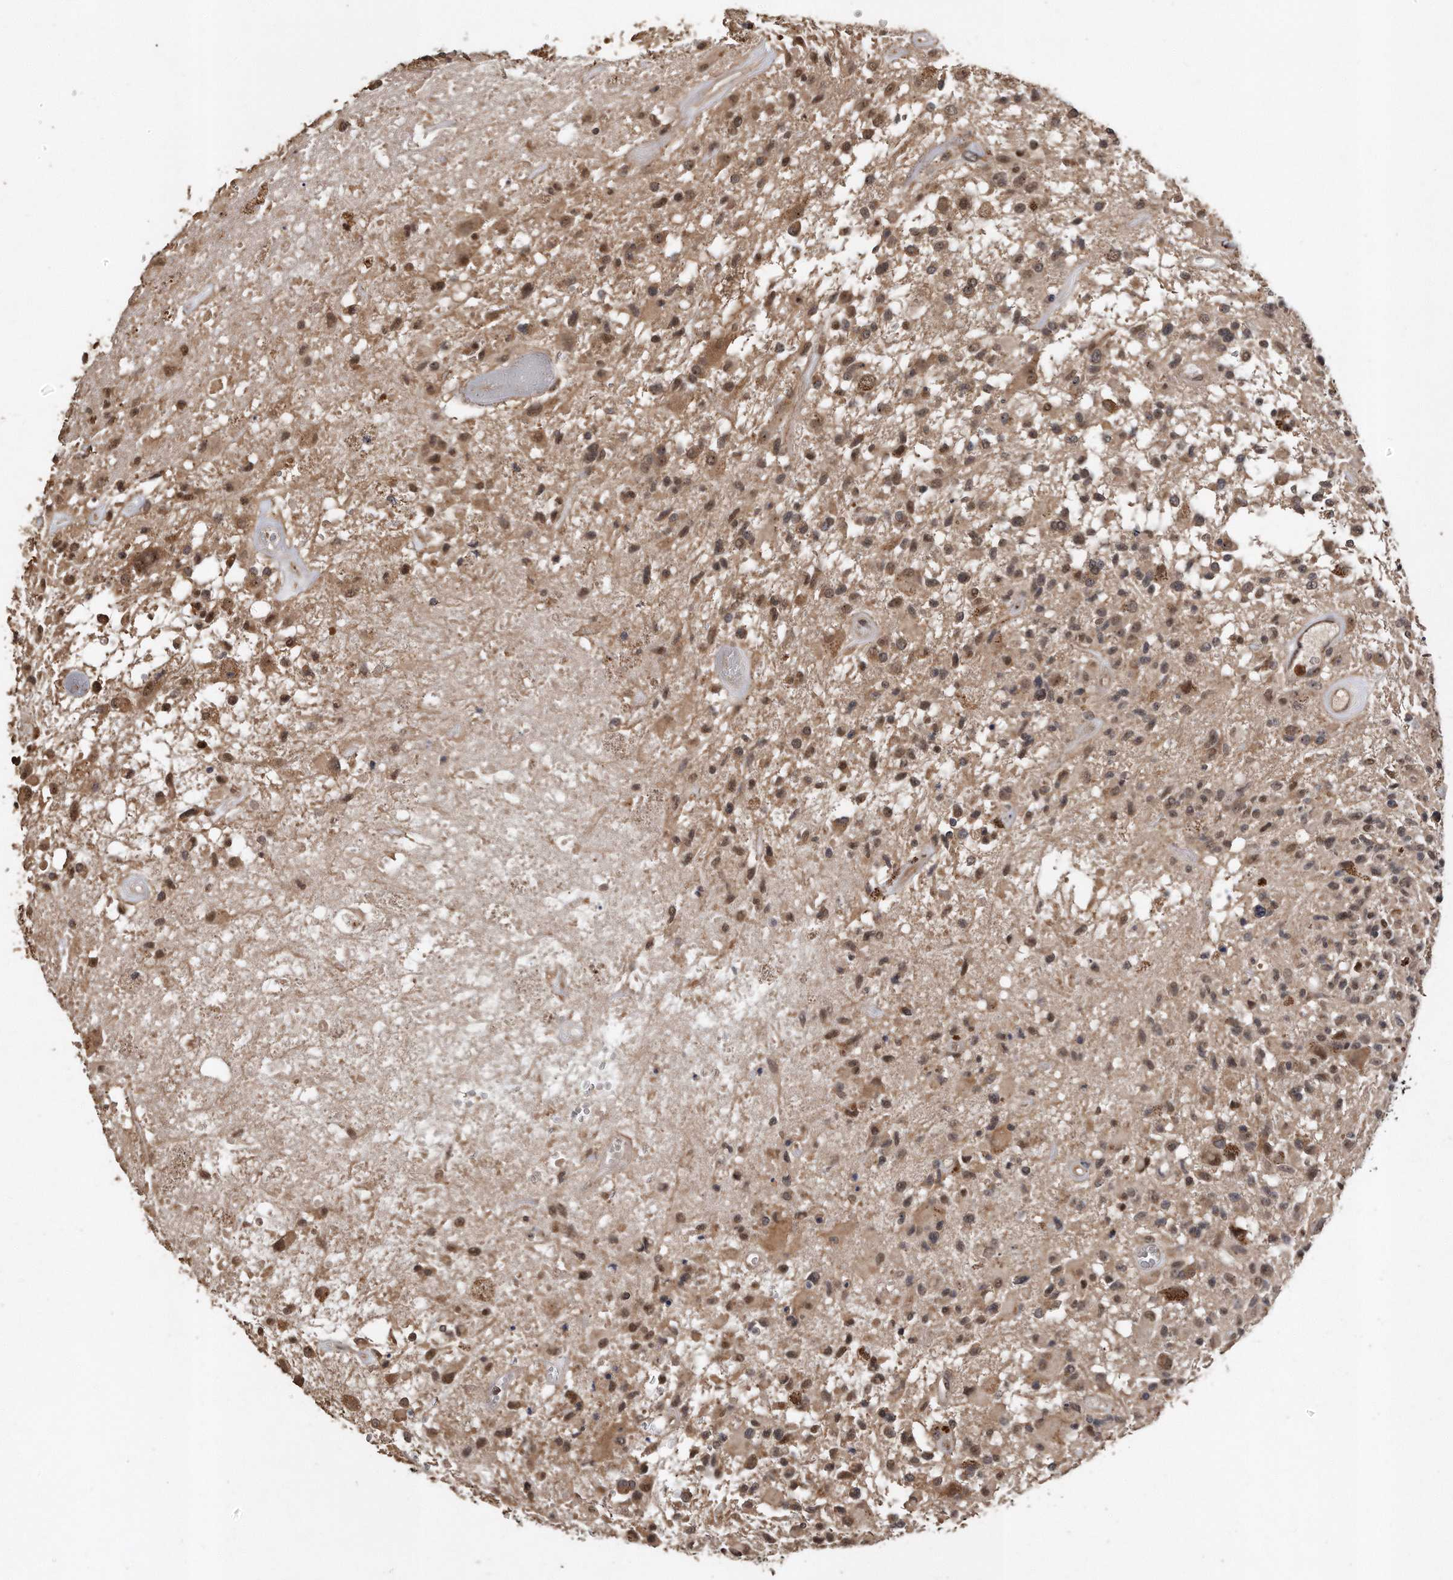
{"staining": {"intensity": "moderate", "quantity": ">75%", "location": "cytoplasmic/membranous,nuclear"}, "tissue": "glioma", "cell_type": "Tumor cells", "image_type": "cancer", "snomed": [{"axis": "morphology", "description": "Glioma, malignant, High grade"}, {"axis": "morphology", "description": "Glioblastoma, NOS"}, {"axis": "topography", "description": "Brain"}], "caption": "Glioma was stained to show a protein in brown. There is medium levels of moderate cytoplasmic/membranous and nuclear positivity in about >75% of tumor cells.", "gene": "PELO", "patient": {"sex": "male", "age": 60}}